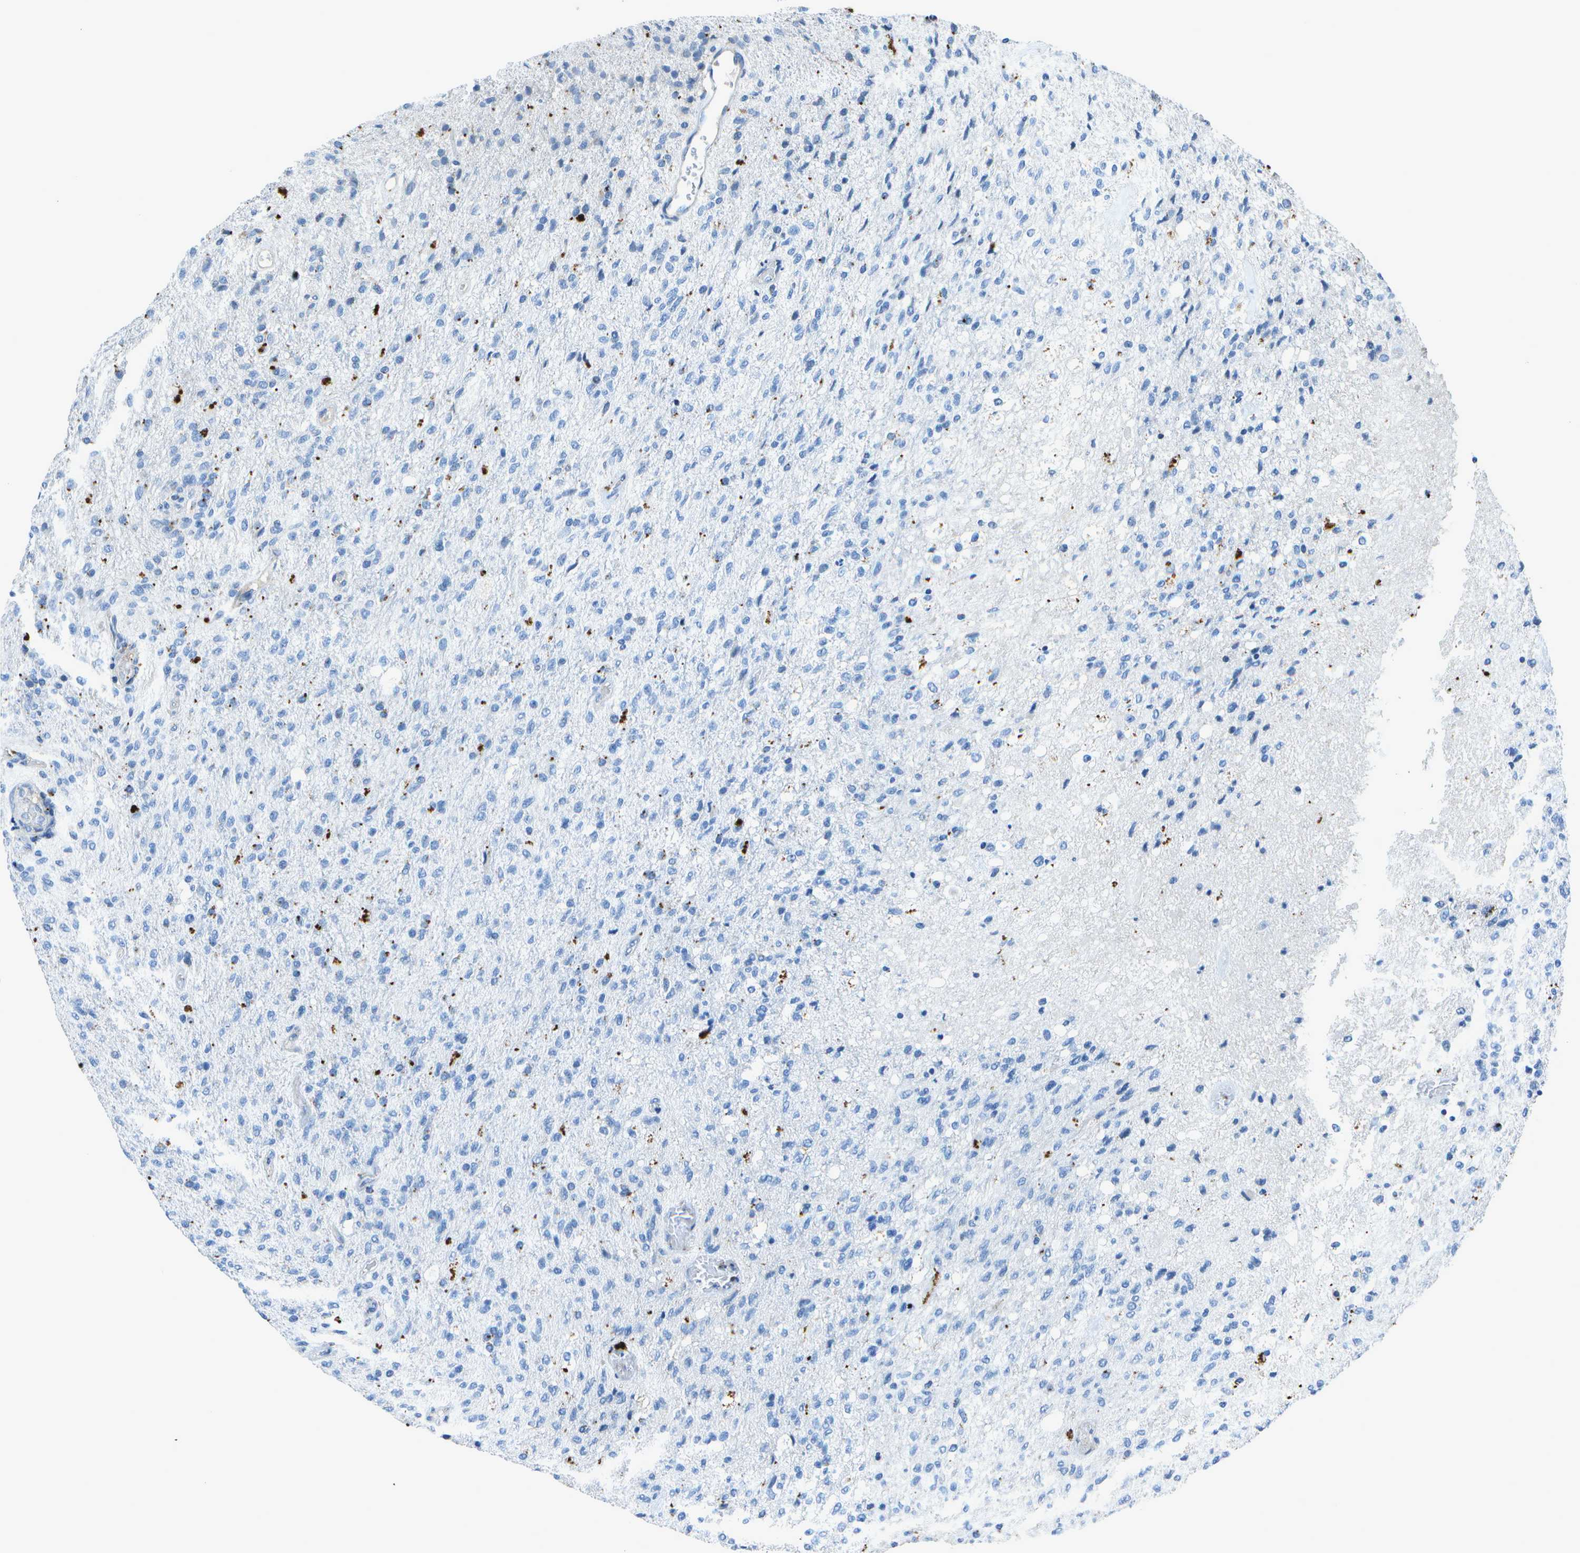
{"staining": {"intensity": "negative", "quantity": "none", "location": "none"}, "tissue": "glioma", "cell_type": "Tumor cells", "image_type": "cancer", "snomed": [{"axis": "morphology", "description": "Normal tissue, NOS"}, {"axis": "morphology", "description": "Glioma, malignant, High grade"}, {"axis": "topography", "description": "Cerebral cortex"}], "caption": "An immunohistochemistry (IHC) micrograph of glioma is shown. There is no staining in tumor cells of glioma.", "gene": "DCT", "patient": {"sex": "male", "age": 77}}